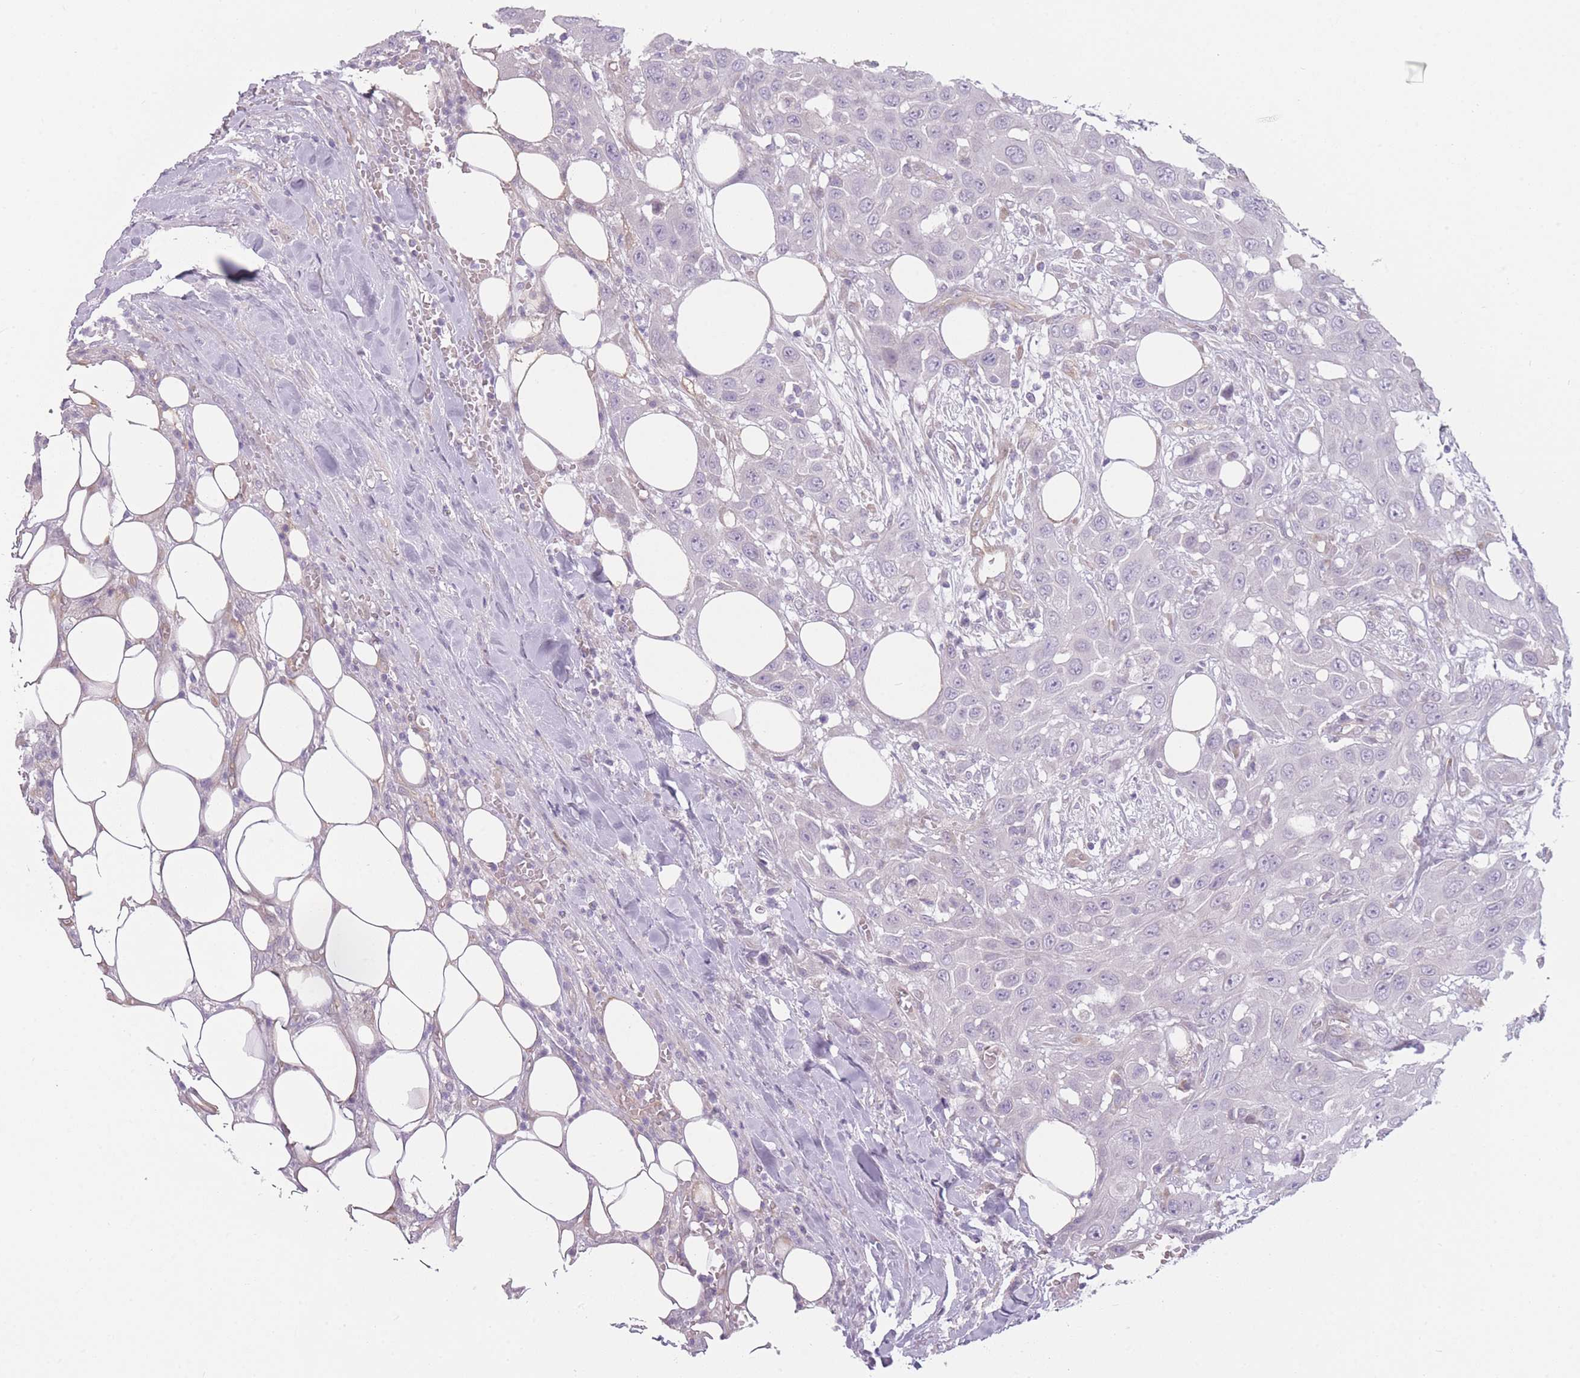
{"staining": {"intensity": "negative", "quantity": "none", "location": "none"}, "tissue": "head and neck cancer", "cell_type": "Tumor cells", "image_type": "cancer", "snomed": [{"axis": "morphology", "description": "Squamous cell carcinoma, NOS"}, {"axis": "topography", "description": "Head-Neck"}], "caption": "The immunohistochemistry (IHC) photomicrograph has no significant staining in tumor cells of squamous cell carcinoma (head and neck) tissue.", "gene": "PGRMC2", "patient": {"sex": "male", "age": 81}}